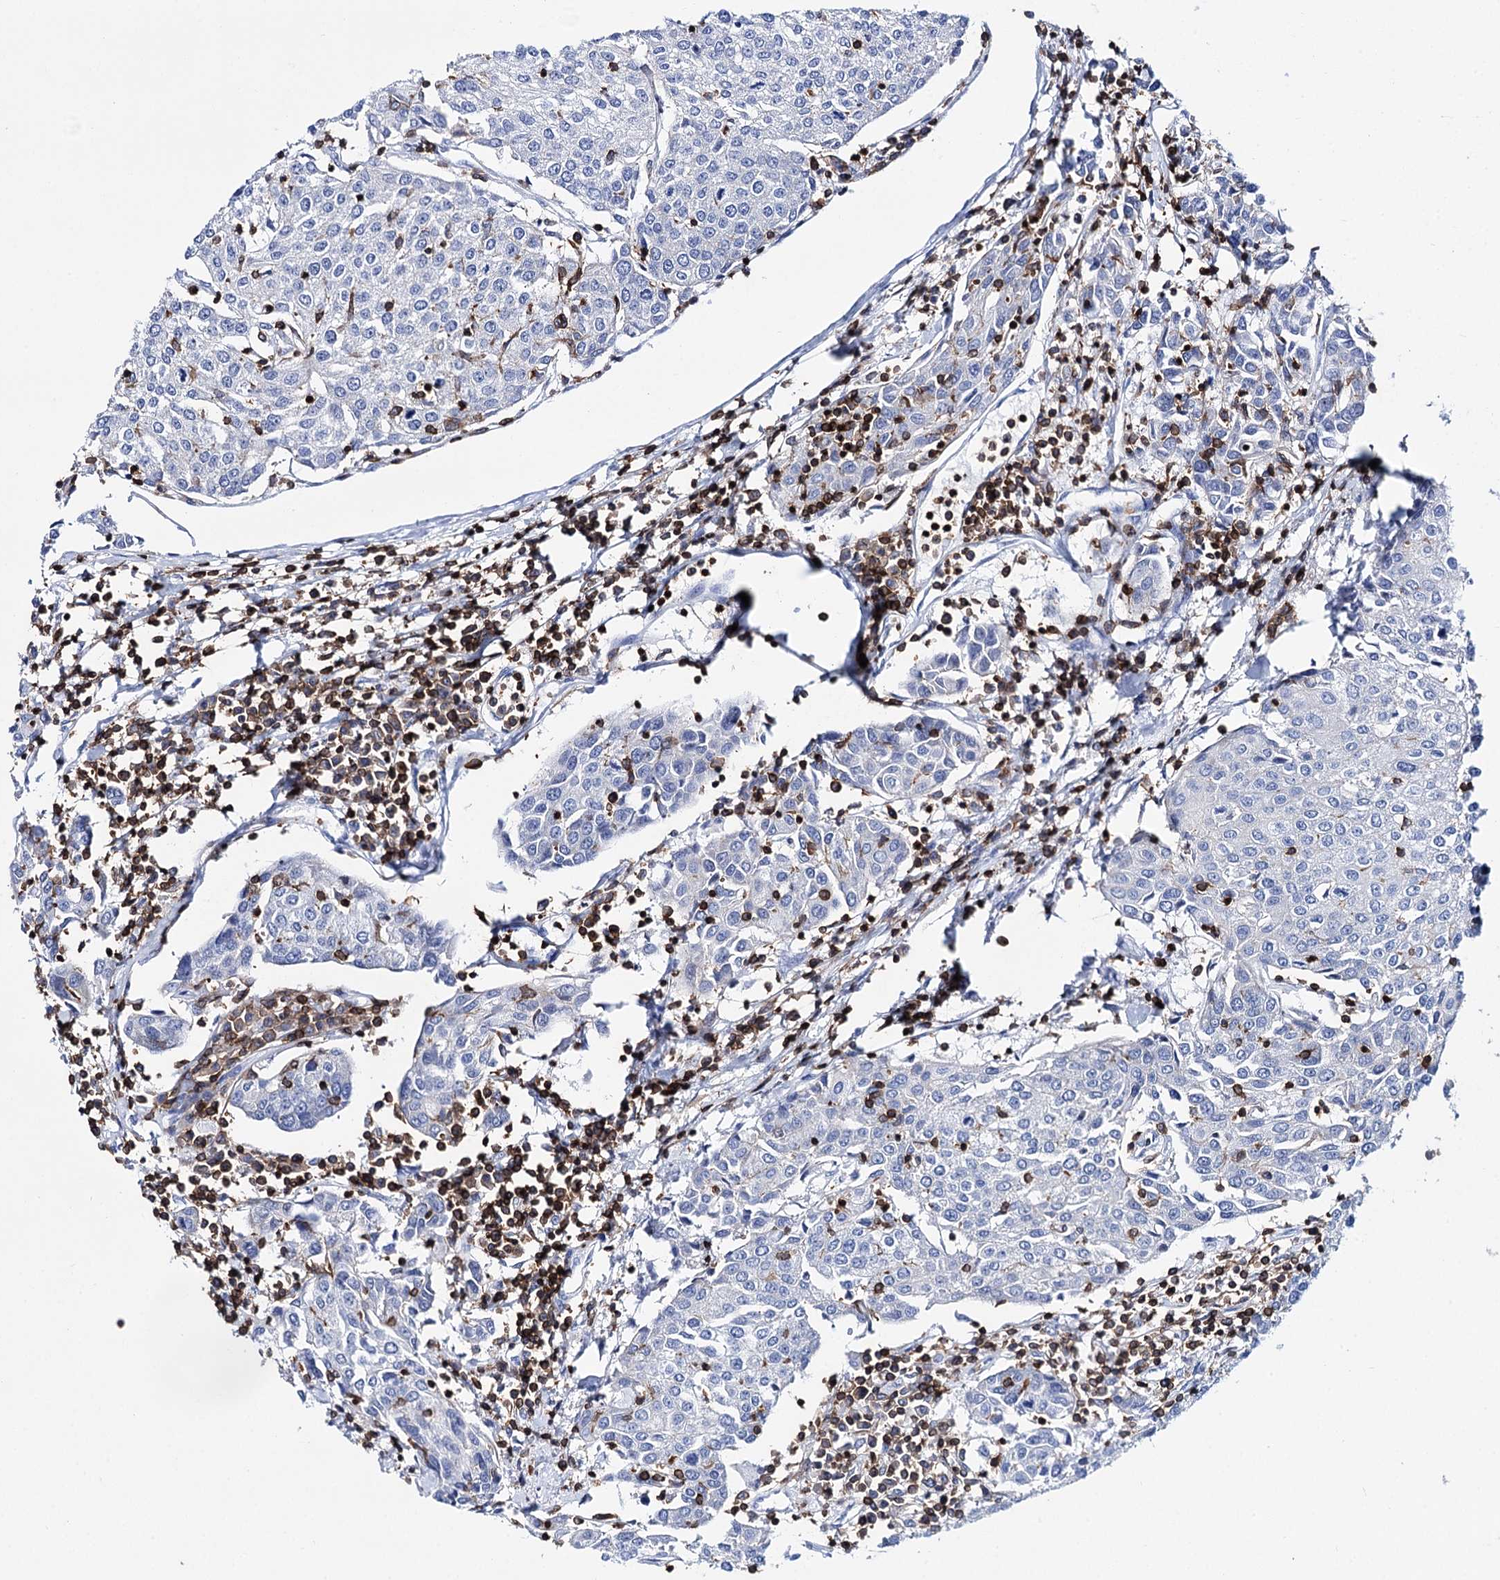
{"staining": {"intensity": "negative", "quantity": "none", "location": "none"}, "tissue": "urothelial cancer", "cell_type": "Tumor cells", "image_type": "cancer", "snomed": [{"axis": "morphology", "description": "Urothelial carcinoma, High grade"}, {"axis": "topography", "description": "Urinary bladder"}], "caption": "Human urothelial cancer stained for a protein using IHC shows no staining in tumor cells.", "gene": "DEF6", "patient": {"sex": "female", "age": 85}}